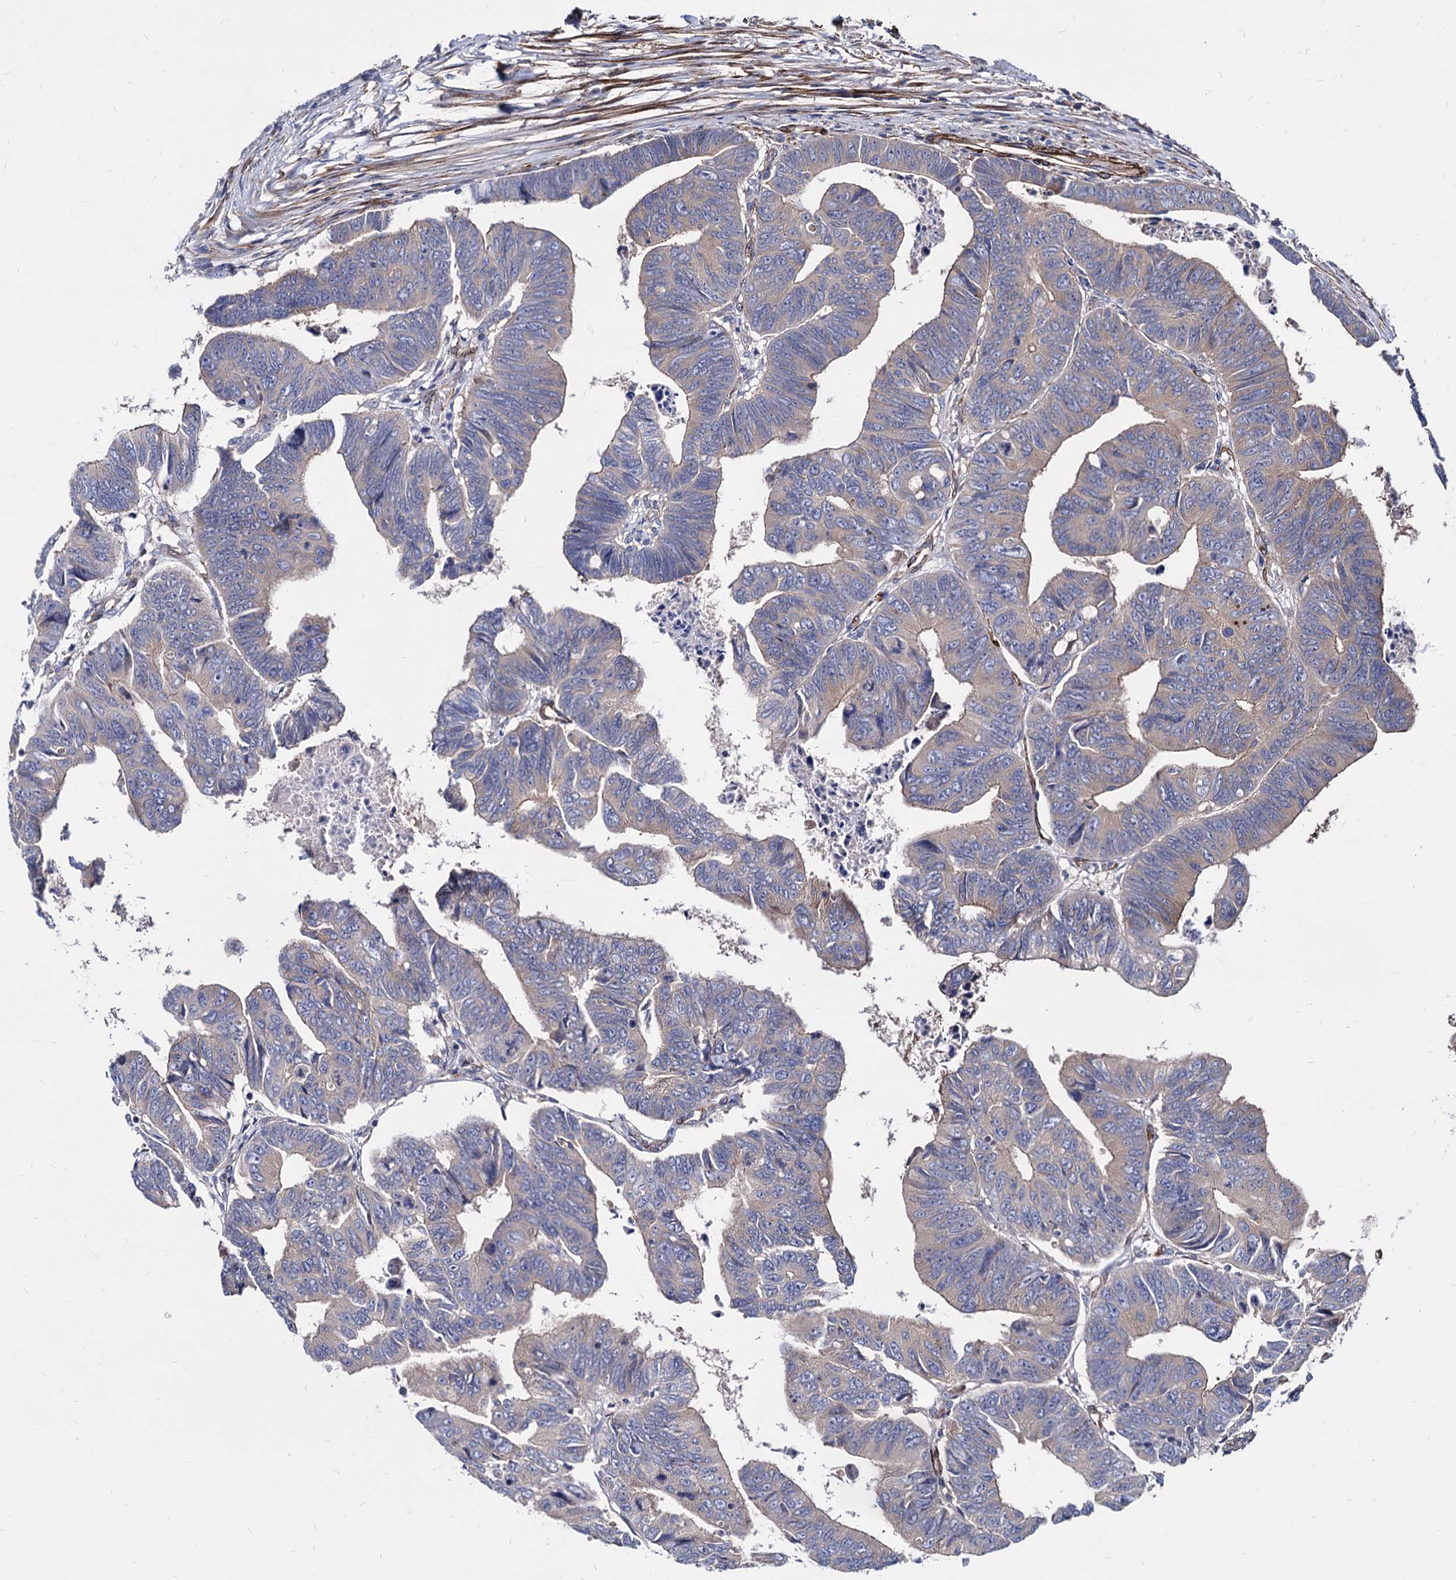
{"staining": {"intensity": "weak", "quantity": "<25%", "location": "cytoplasmic/membranous"}, "tissue": "colorectal cancer", "cell_type": "Tumor cells", "image_type": "cancer", "snomed": [{"axis": "morphology", "description": "Adenocarcinoma, NOS"}, {"axis": "topography", "description": "Rectum"}], "caption": "Tumor cells show no significant protein staining in colorectal cancer. The staining is performed using DAB (3,3'-diaminobenzidine) brown chromogen with nuclei counter-stained in using hematoxylin.", "gene": "WDR11", "patient": {"sex": "female", "age": 65}}